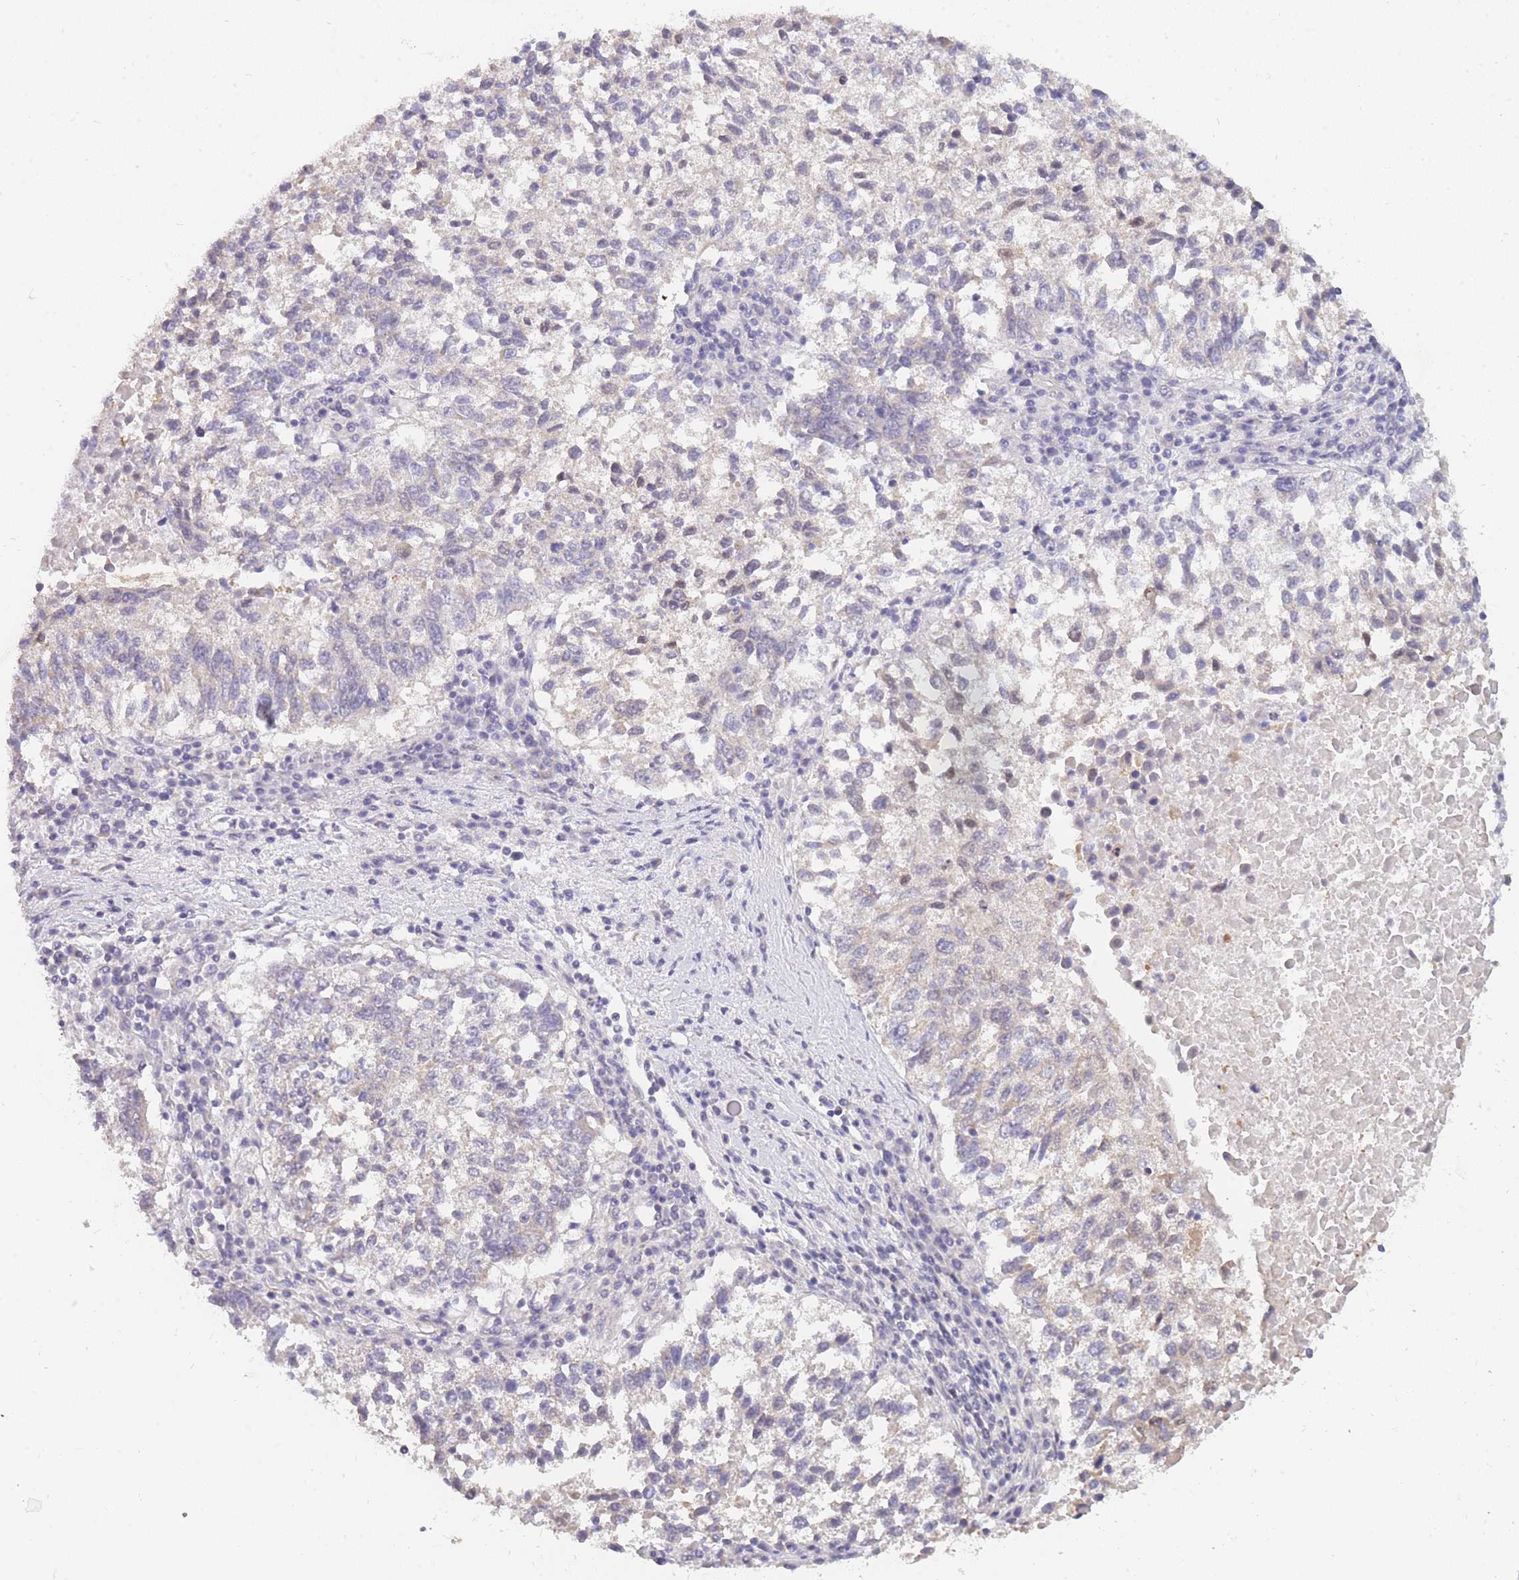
{"staining": {"intensity": "negative", "quantity": "none", "location": "none"}, "tissue": "lung cancer", "cell_type": "Tumor cells", "image_type": "cancer", "snomed": [{"axis": "morphology", "description": "Squamous cell carcinoma, NOS"}, {"axis": "topography", "description": "Lung"}], "caption": "Protein analysis of lung squamous cell carcinoma exhibits no significant staining in tumor cells.", "gene": "C19orf25", "patient": {"sex": "male", "age": 73}}